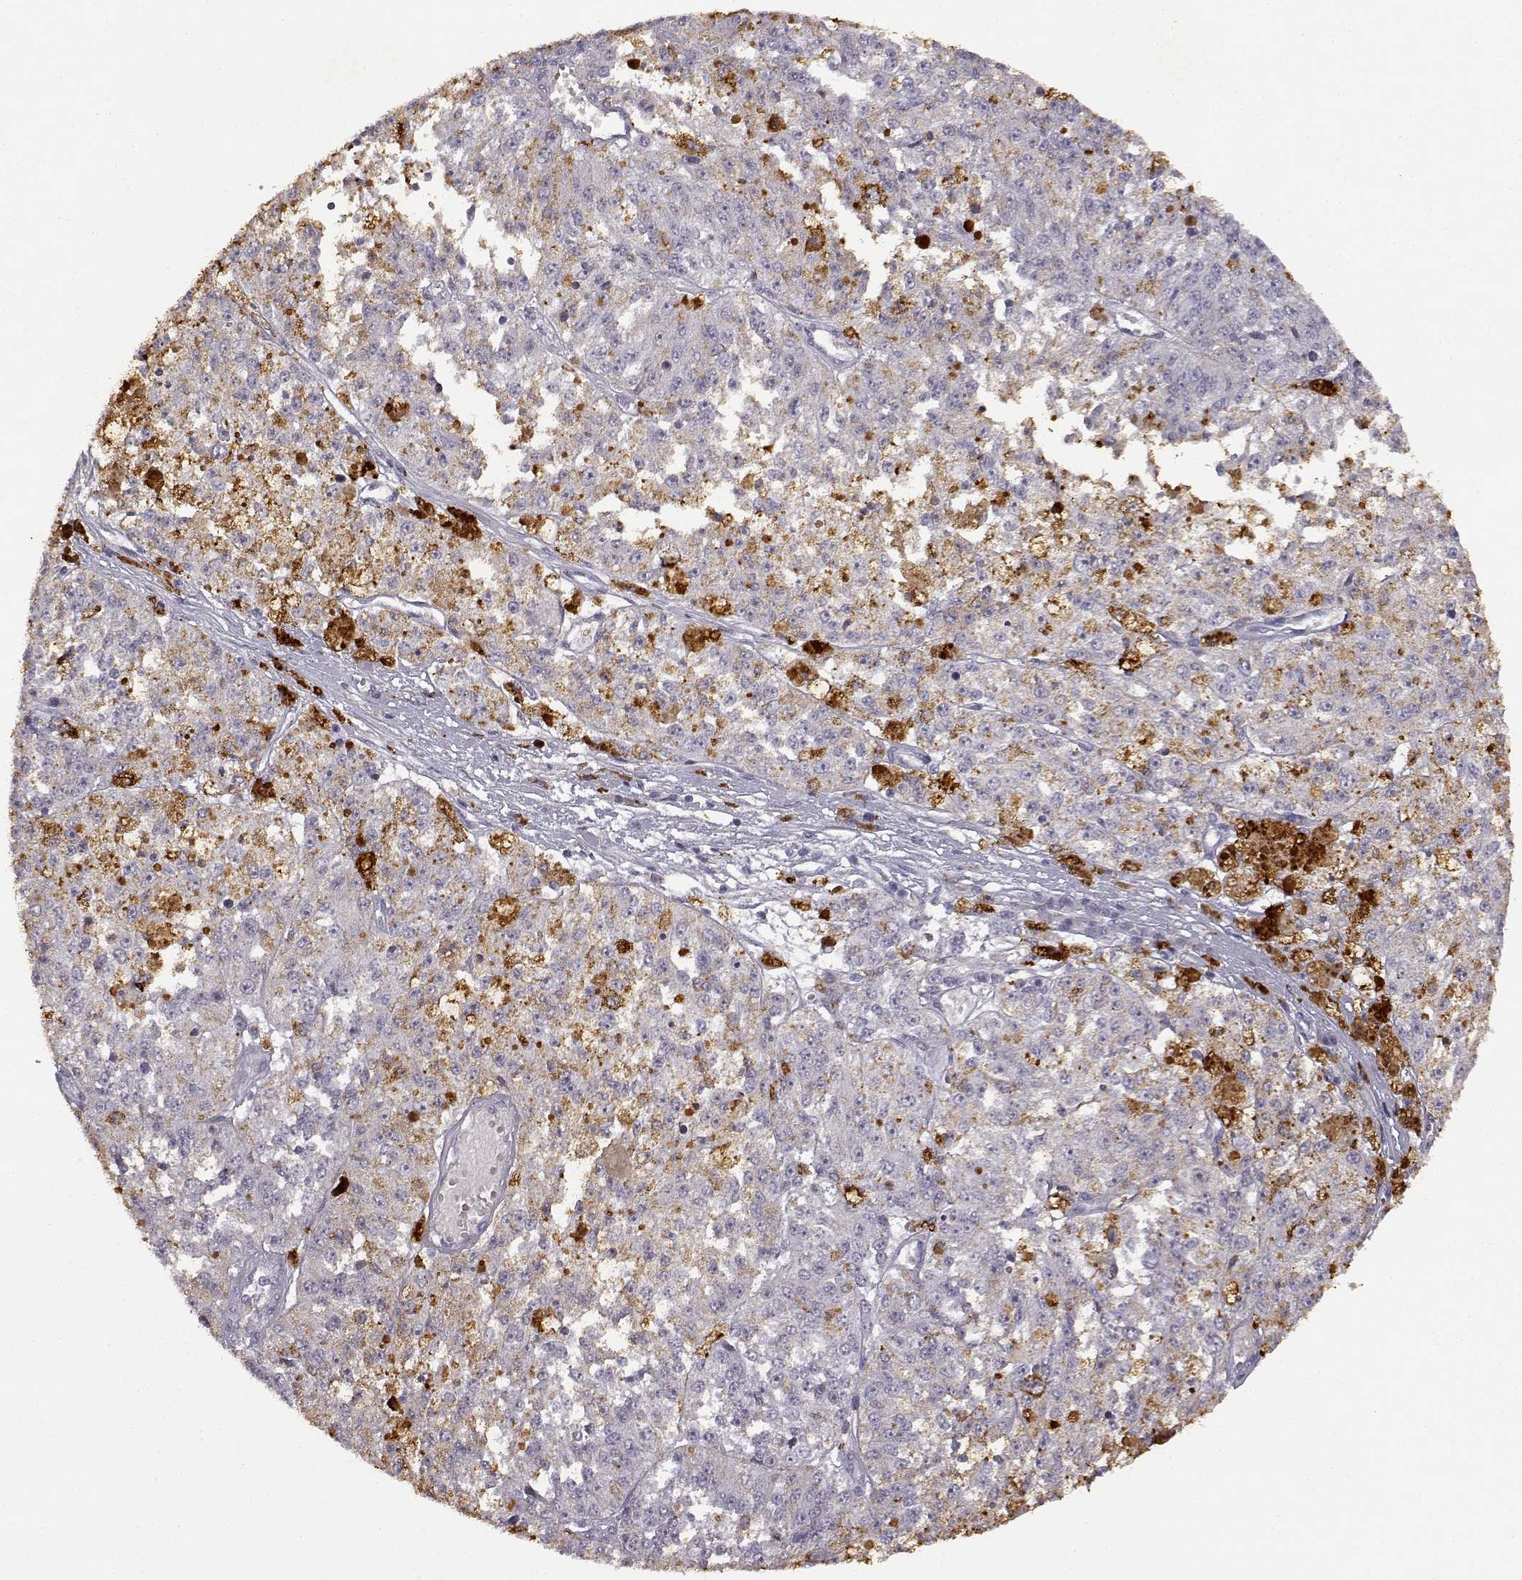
{"staining": {"intensity": "negative", "quantity": "none", "location": "none"}, "tissue": "melanoma", "cell_type": "Tumor cells", "image_type": "cancer", "snomed": [{"axis": "morphology", "description": "Malignant melanoma, Metastatic site"}, {"axis": "topography", "description": "Lymph node"}], "caption": "The IHC micrograph has no significant staining in tumor cells of malignant melanoma (metastatic site) tissue.", "gene": "VGF", "patient": {"sex": "female", "age": 64}}